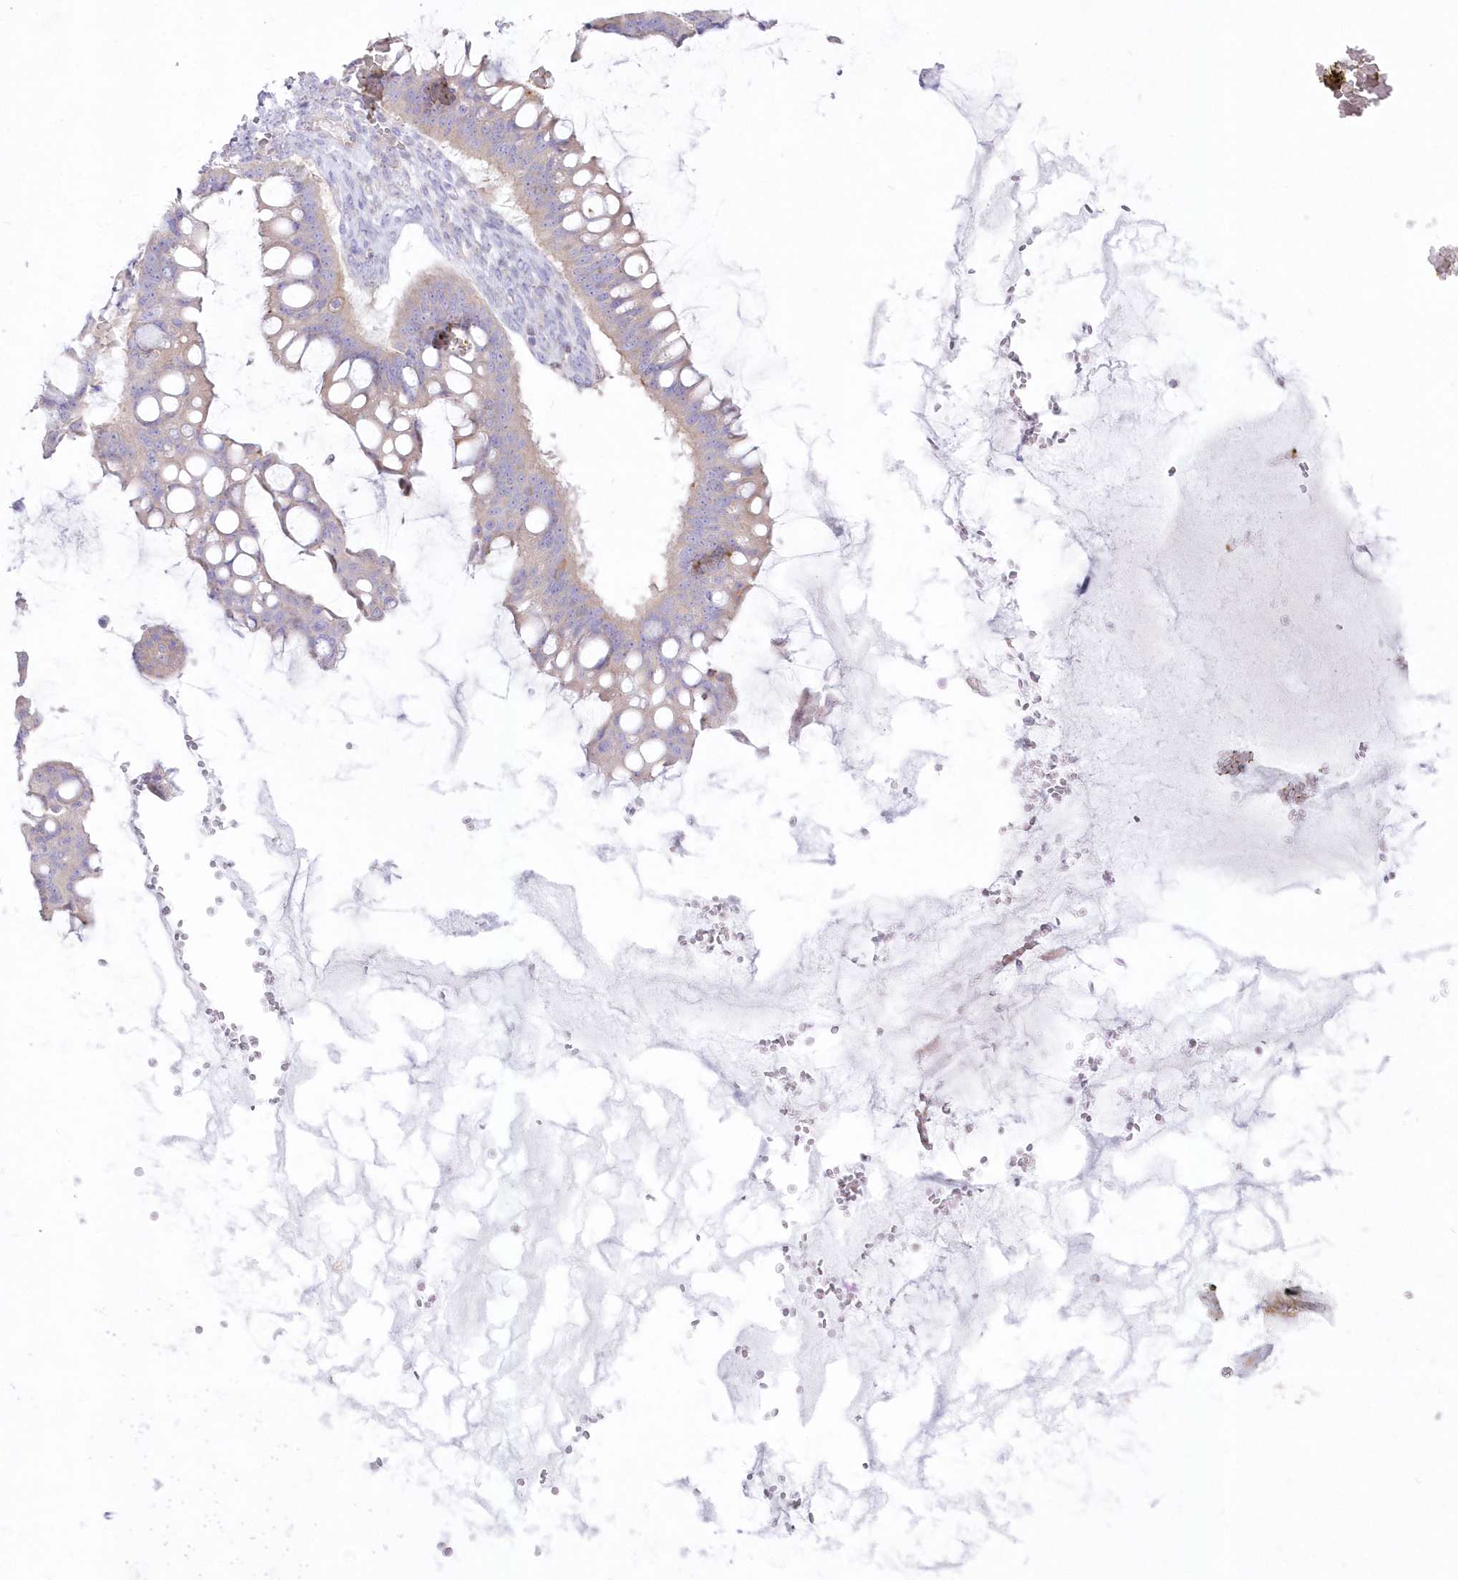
{"staining": {"intensity": "weak", "quantity": ">75%", "location": "cytoplasmic/membranous"}, "tissue": "ovarian cancer", "cell_type": "Tumor cells", "image_type": "cancer", "snomed": [{"axis": "morphology", "description": "Cystadenocarcinoma, mucinous, NOS"}, {"axis": "topography", "description": "Ovary"}], "caption": "High-power microscopy captured an IHC micrograph of ovarian cancer, revealing weak cytoplasmic/membranous positivity in about >75% of tumor cells.", "gene": "ZNF843", "patient": {"sex": "female", "age": 73}}